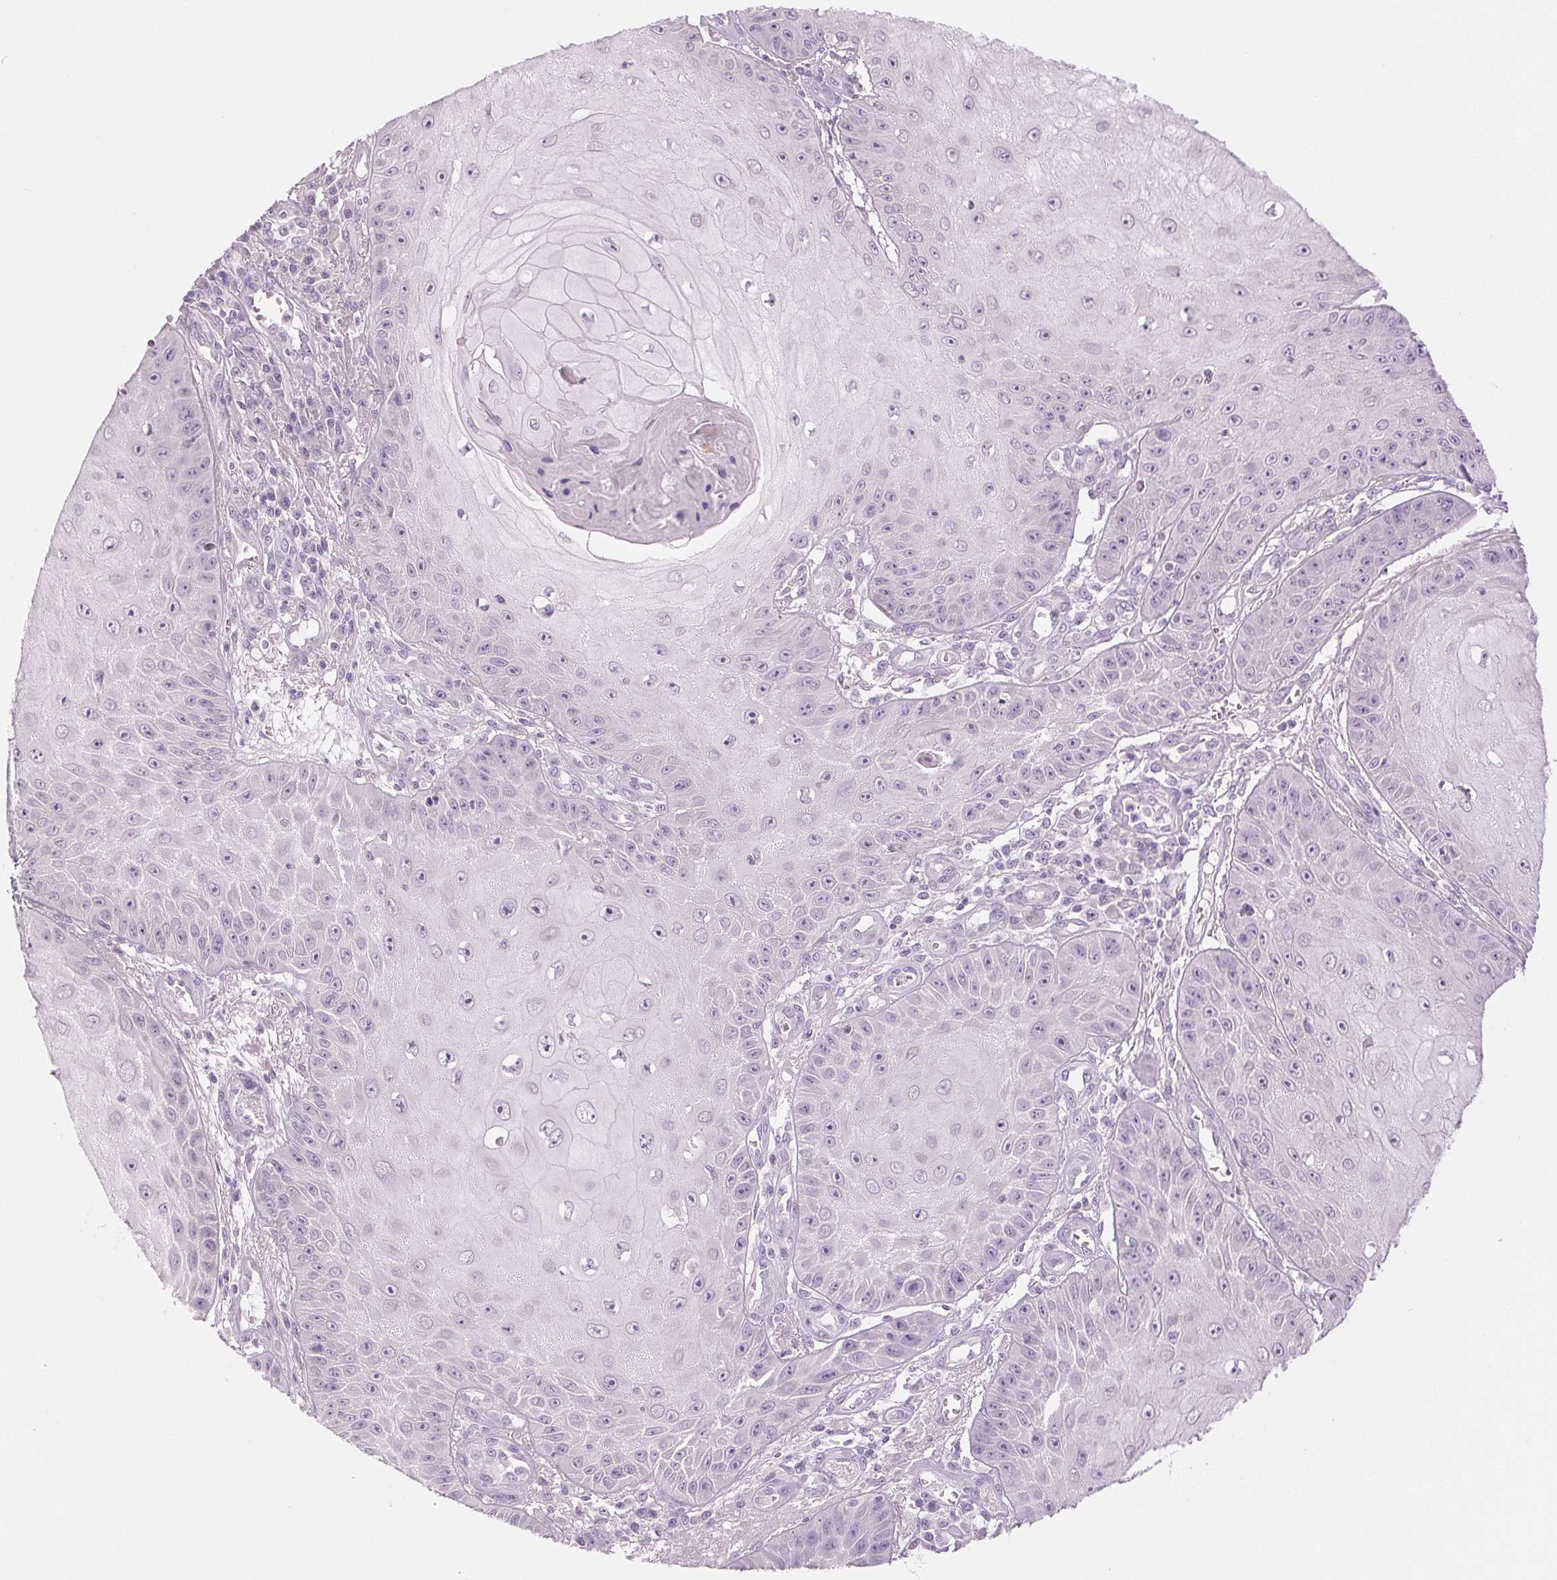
{"staining": {"intensity": "negative", "quantity": "none", "location": "none"}, "tissue": "skin cancer", "cell_type": "Tumor cells", "image_type": "cancer", "snomed": [{"axis": "morphology", "description": "Squamous cell carcinoma, NOS"}, {"axis": "topography", "description": "Skin"}], "caption": "Micrograph shows no protein positivity in tumor cells of skin cancer tissue. (Immunohistochemistry, brightfield microscopy, high magnification).", "gene": "EHHADH", "patient": {"sex": "male", "age": 70}}